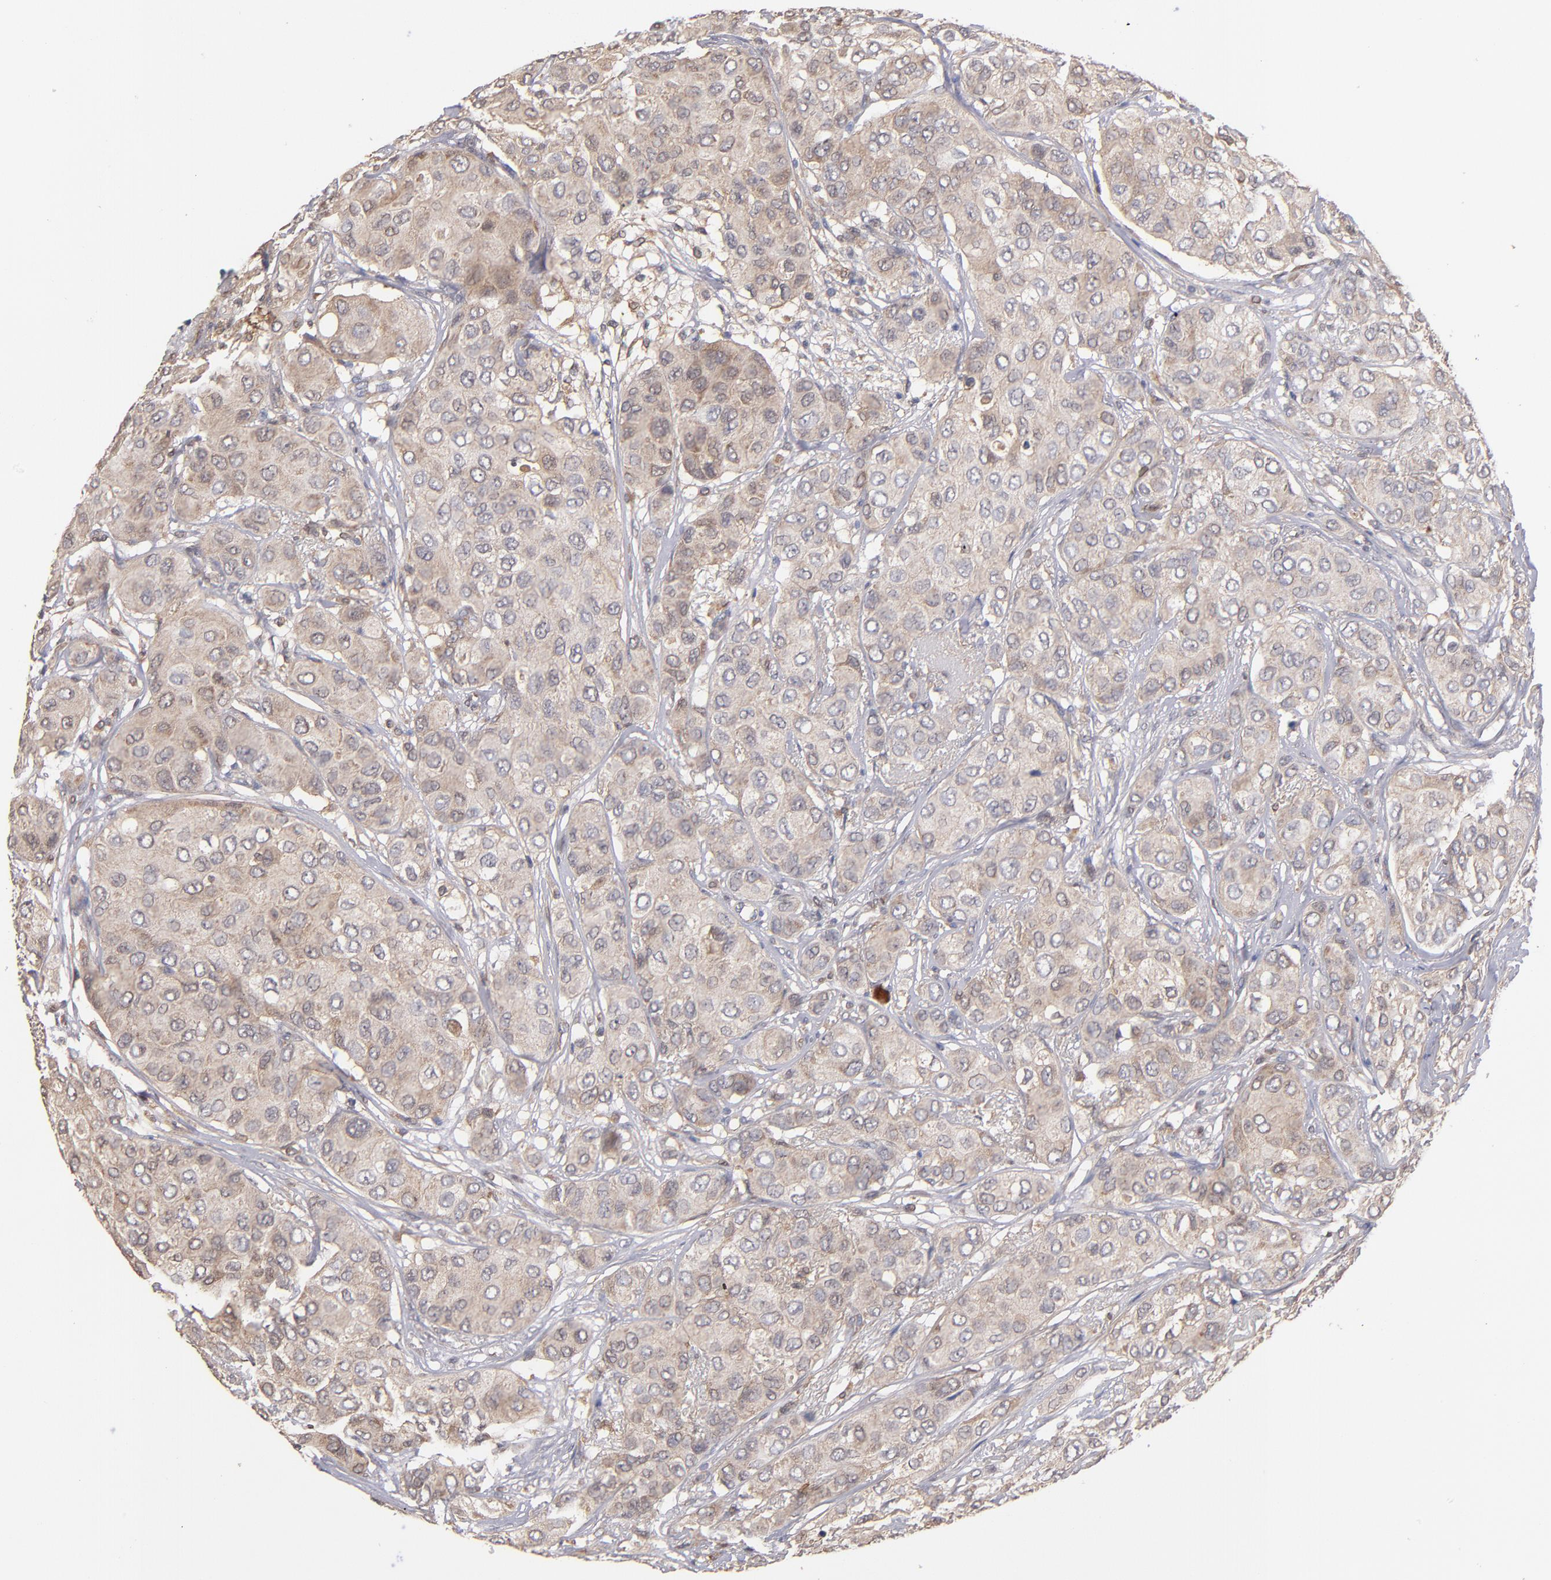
{"staining": {"intensity": "moderate", "quantity": ">75%", "location": "cytoplasmic/membranous"}, "tissue": "breast cancer", "cell_type": "Tumor cells", "image_type": "cancer", "snomed": [{"axis": "morphology", "description": "Duct carcinoma"}, {"axis": "topography", "description": "Breast"}], "caption": "Human breast infiltrating ductal carcinoma stained with a protein marker shows moderate staining in tumor cells.", "gene": "GMFG", "patient": {"sex": "female", "age": 68}}